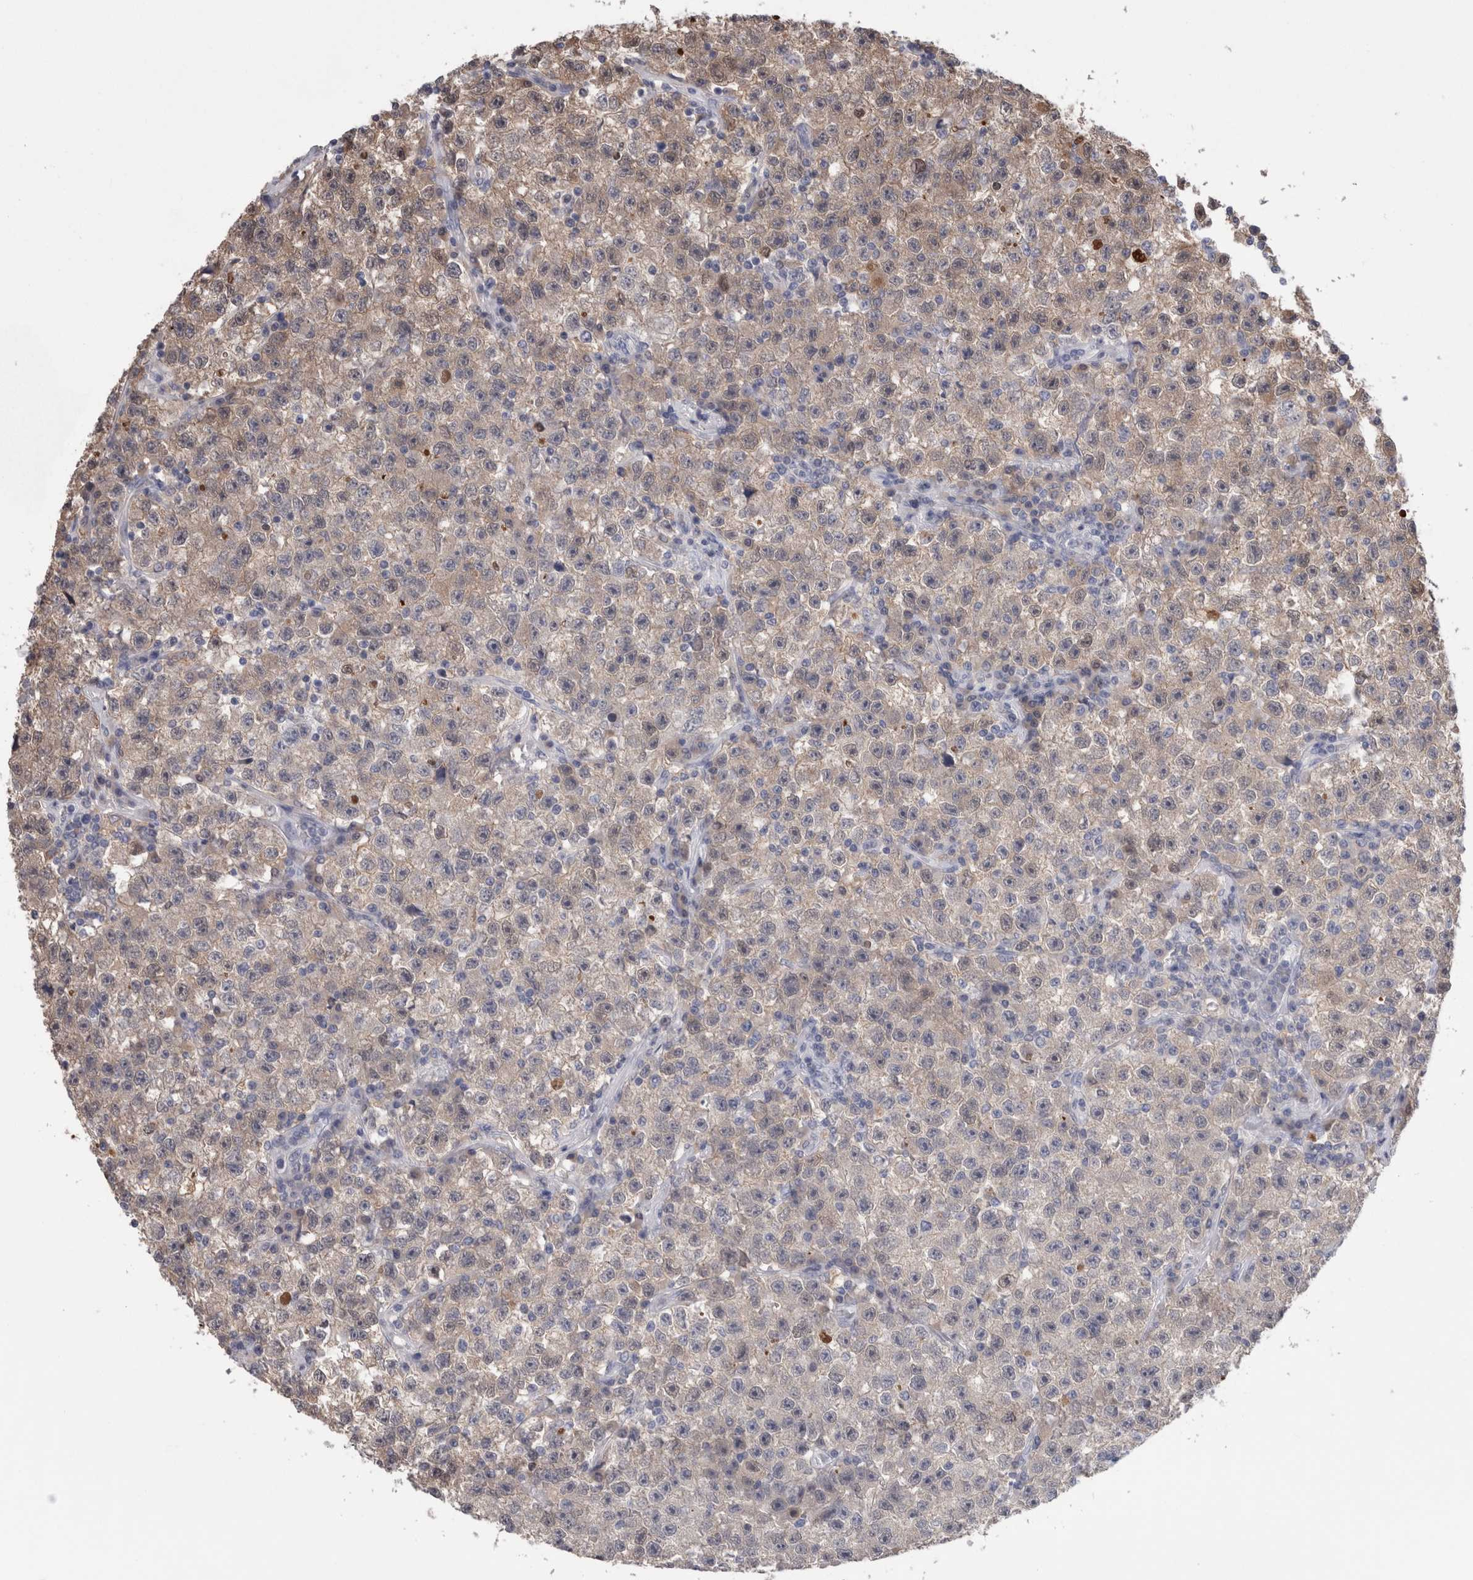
{"staining": {"intensity": "weak", "quantity": "<25%", "location": "cytoplasmic/membranous"}, "tissue": "testis cancer", "cell_type": "Tumor cells", "image_type": "cancer", "snomed": [{"axis": "morphology", "description": "Seminoma, NOS"}, {"axis": "topography", "description": "Testis"}], "caption": "Testis seminoma stained for a protein using immunohistochemistry exhibits no positivity tumor cells.", "gene": "CA8", "patient": {"sex": "male", "age": 22}}